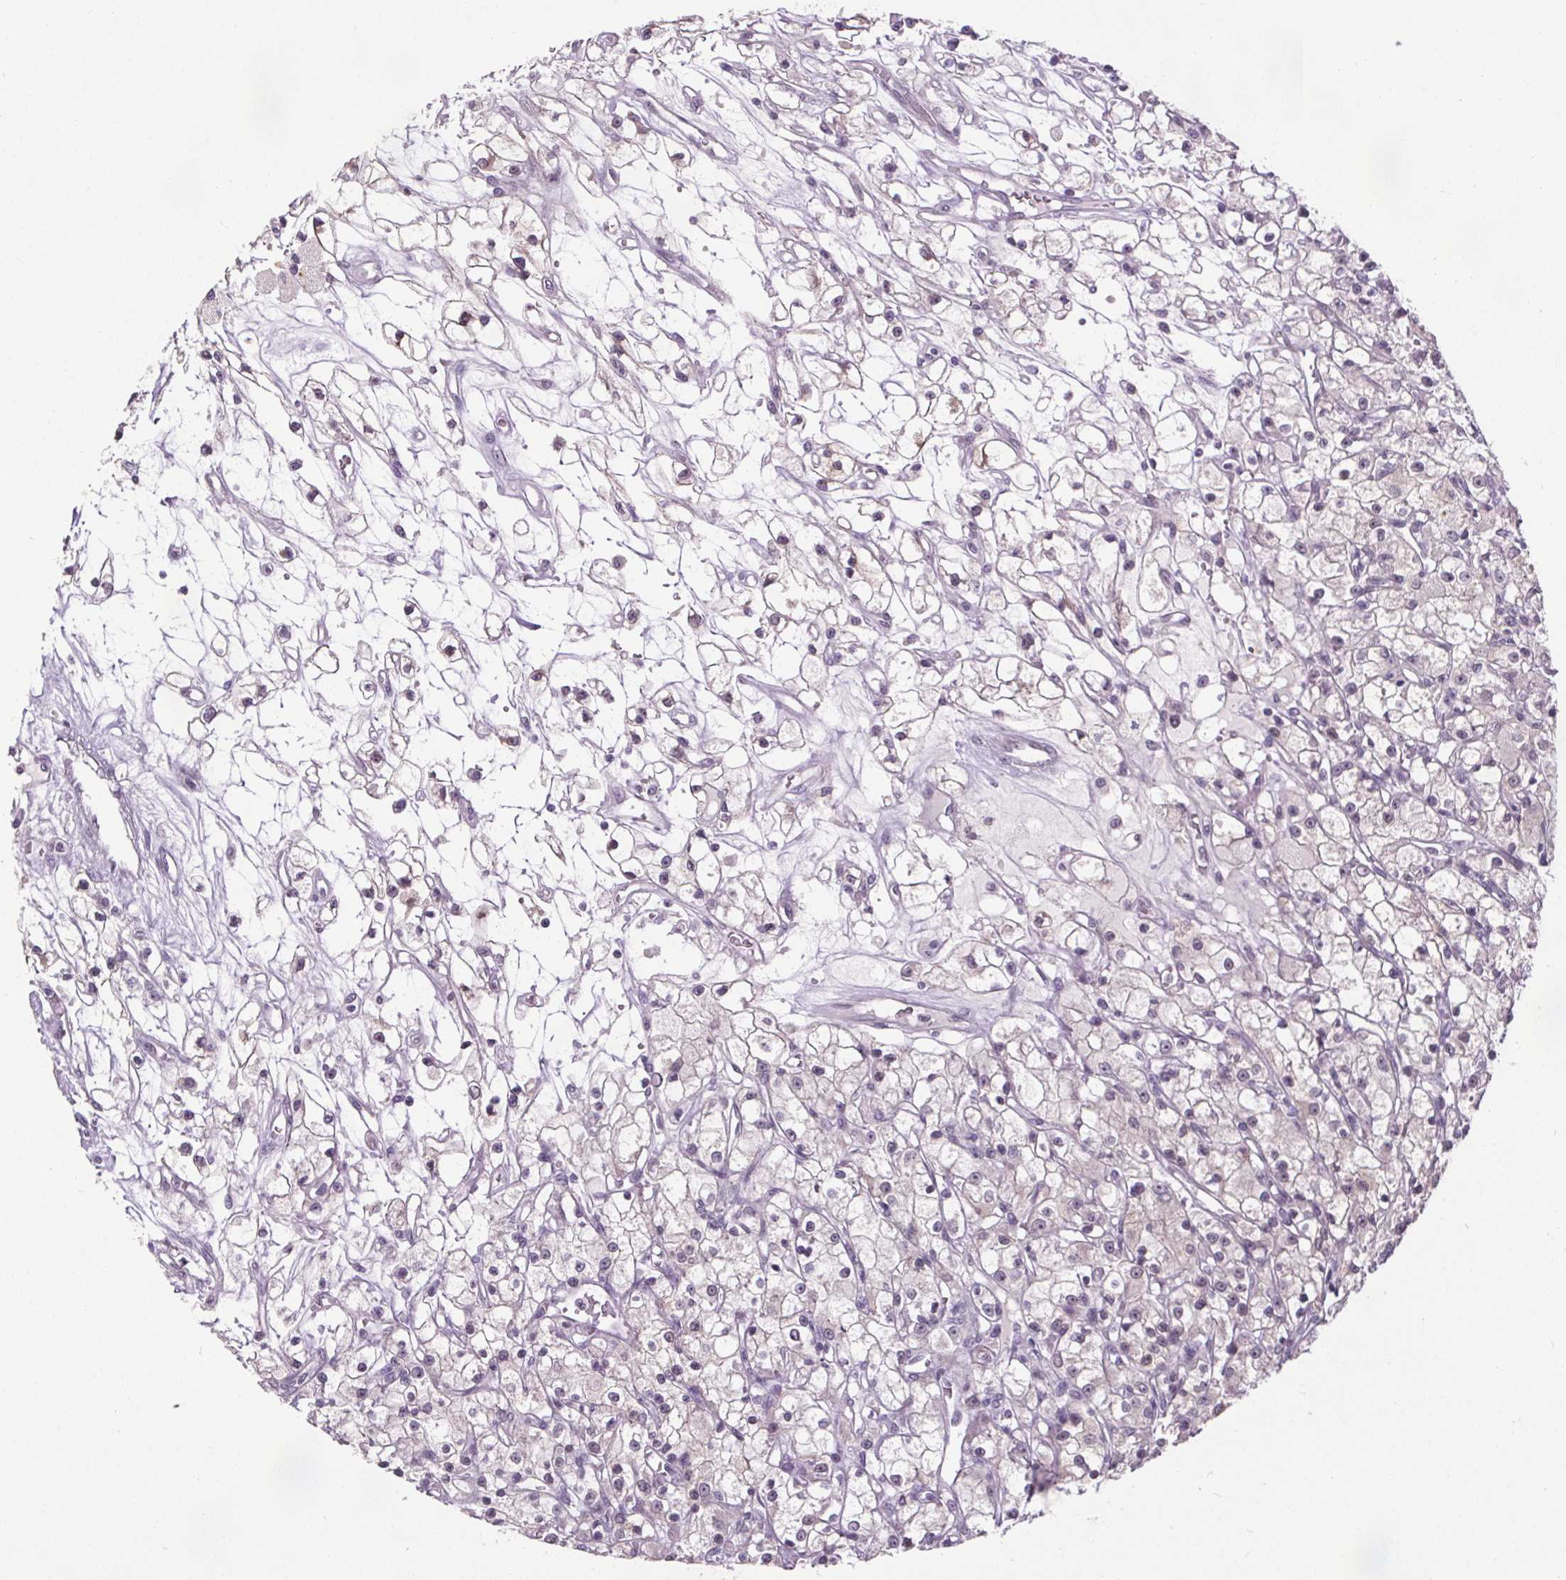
{"staining": {"intensity": "negative", "quantity": "none", "location": "none"}, "tissue": "renal cancer", "cell_type": "Tumor cells", "image_type": "cancer", "snomed": [{"axis": "morphology", "description": "Adenocarcinoma, NOS"}, {"axis": "topography", "description": "Kidney"}], "caption": "IHC image of neoplastic tissue: human renal cancer (adenocarcinoma) stained with DAB (3,3'-diaminobenzidine) reveals no significant protein positivity in tumor cells.", "gene": "SLC2A9", "patient": {"sex": "female", "age": 59}}